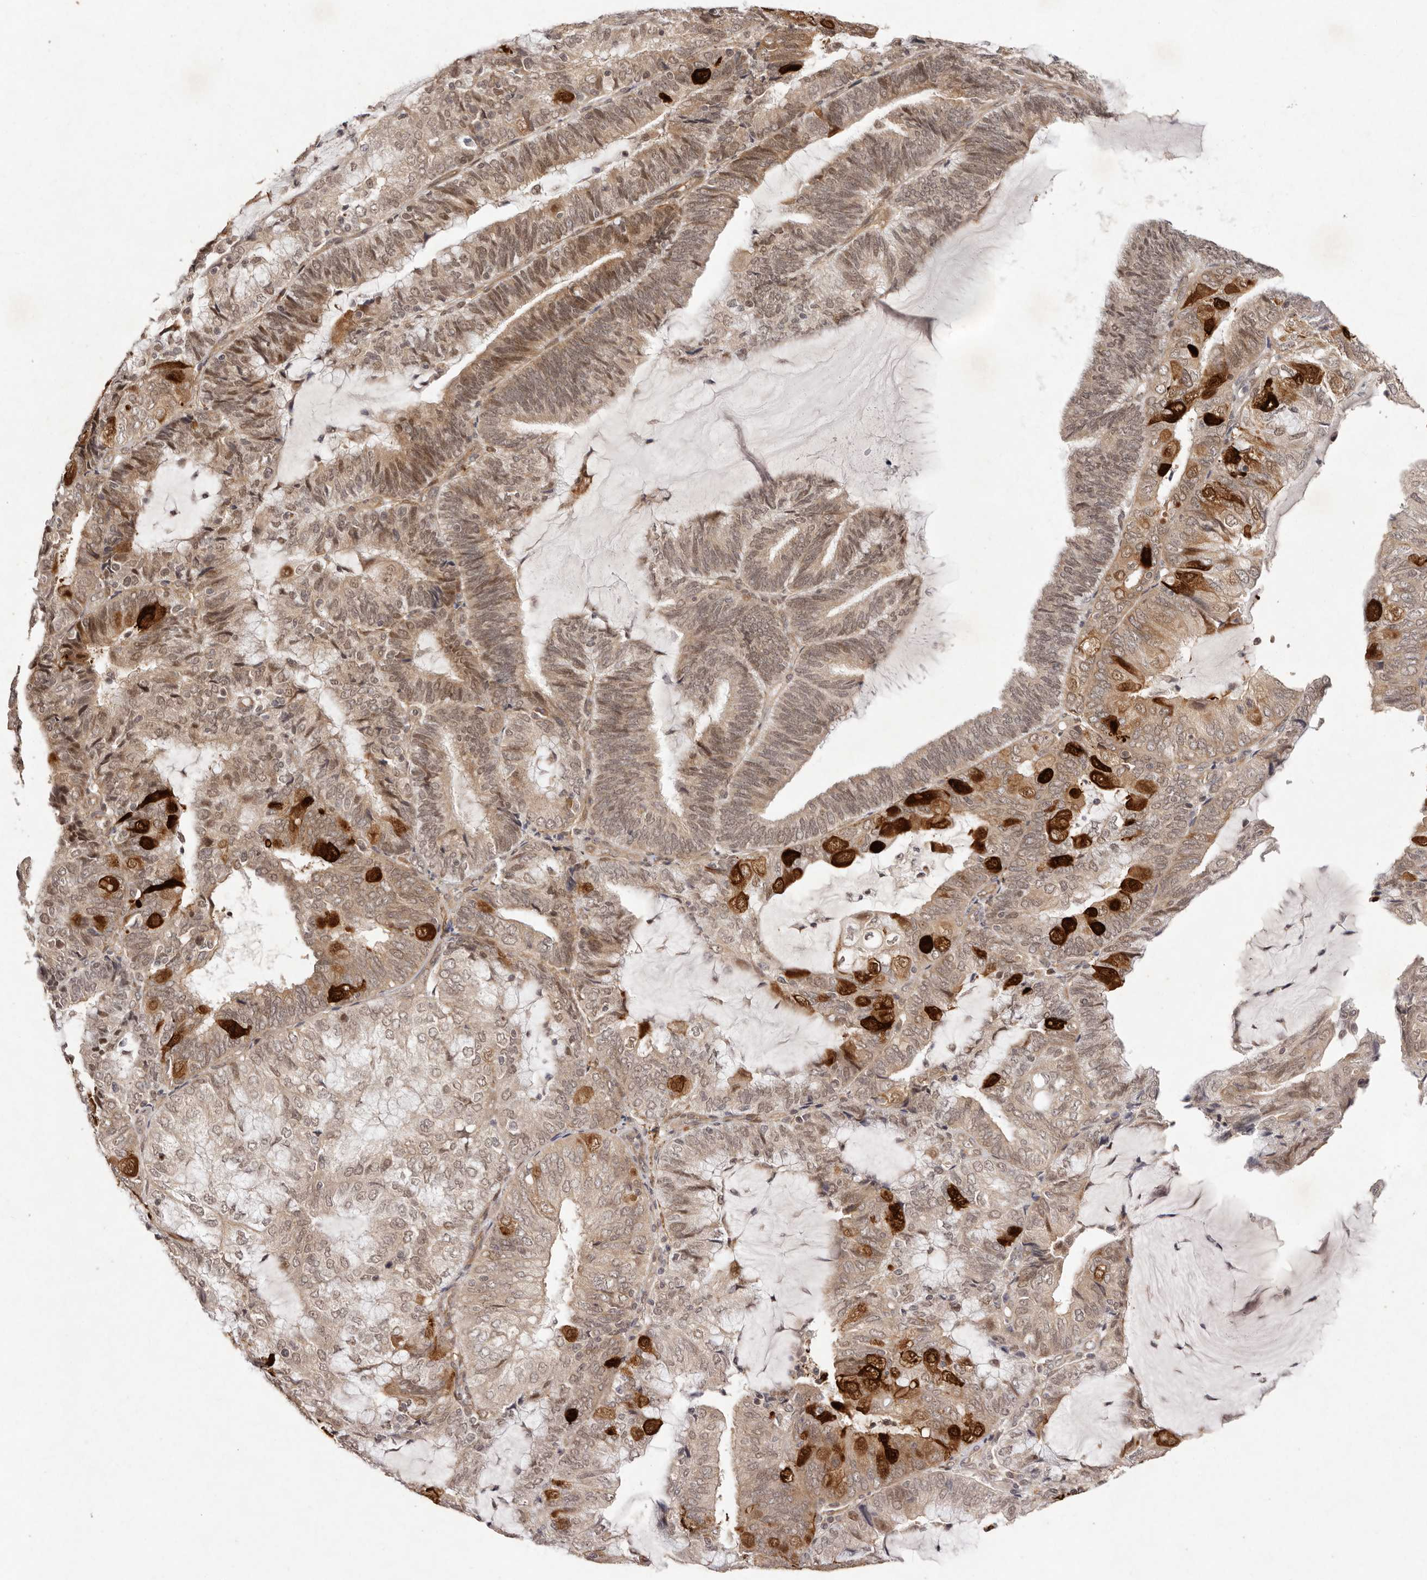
{"staining": {"intensity": "moderate", "quantity": ">75%", "location": "cytoplasmic/membranous,nuclear"}, "tissue": "endometrial cancer", "cell_type": "Tumor cells", "image_type": "cancer", "snomed": [{"axis": "morphology", "description": "Adenocarcinoma, NOS"}, {"axis": "topography", "description": "Endometrium"}], "caption": "This image reveals endometrial adenocarcinoma stained with immunohistochemistry to label a protein in brown. The cytoplasmic/membranous and nuclear of tumor cells show moderate positivity for the protein. Nuclei are counter-stained blue.", "gene": "BUD31", "patient": {"sex": "female", "age": 81}}